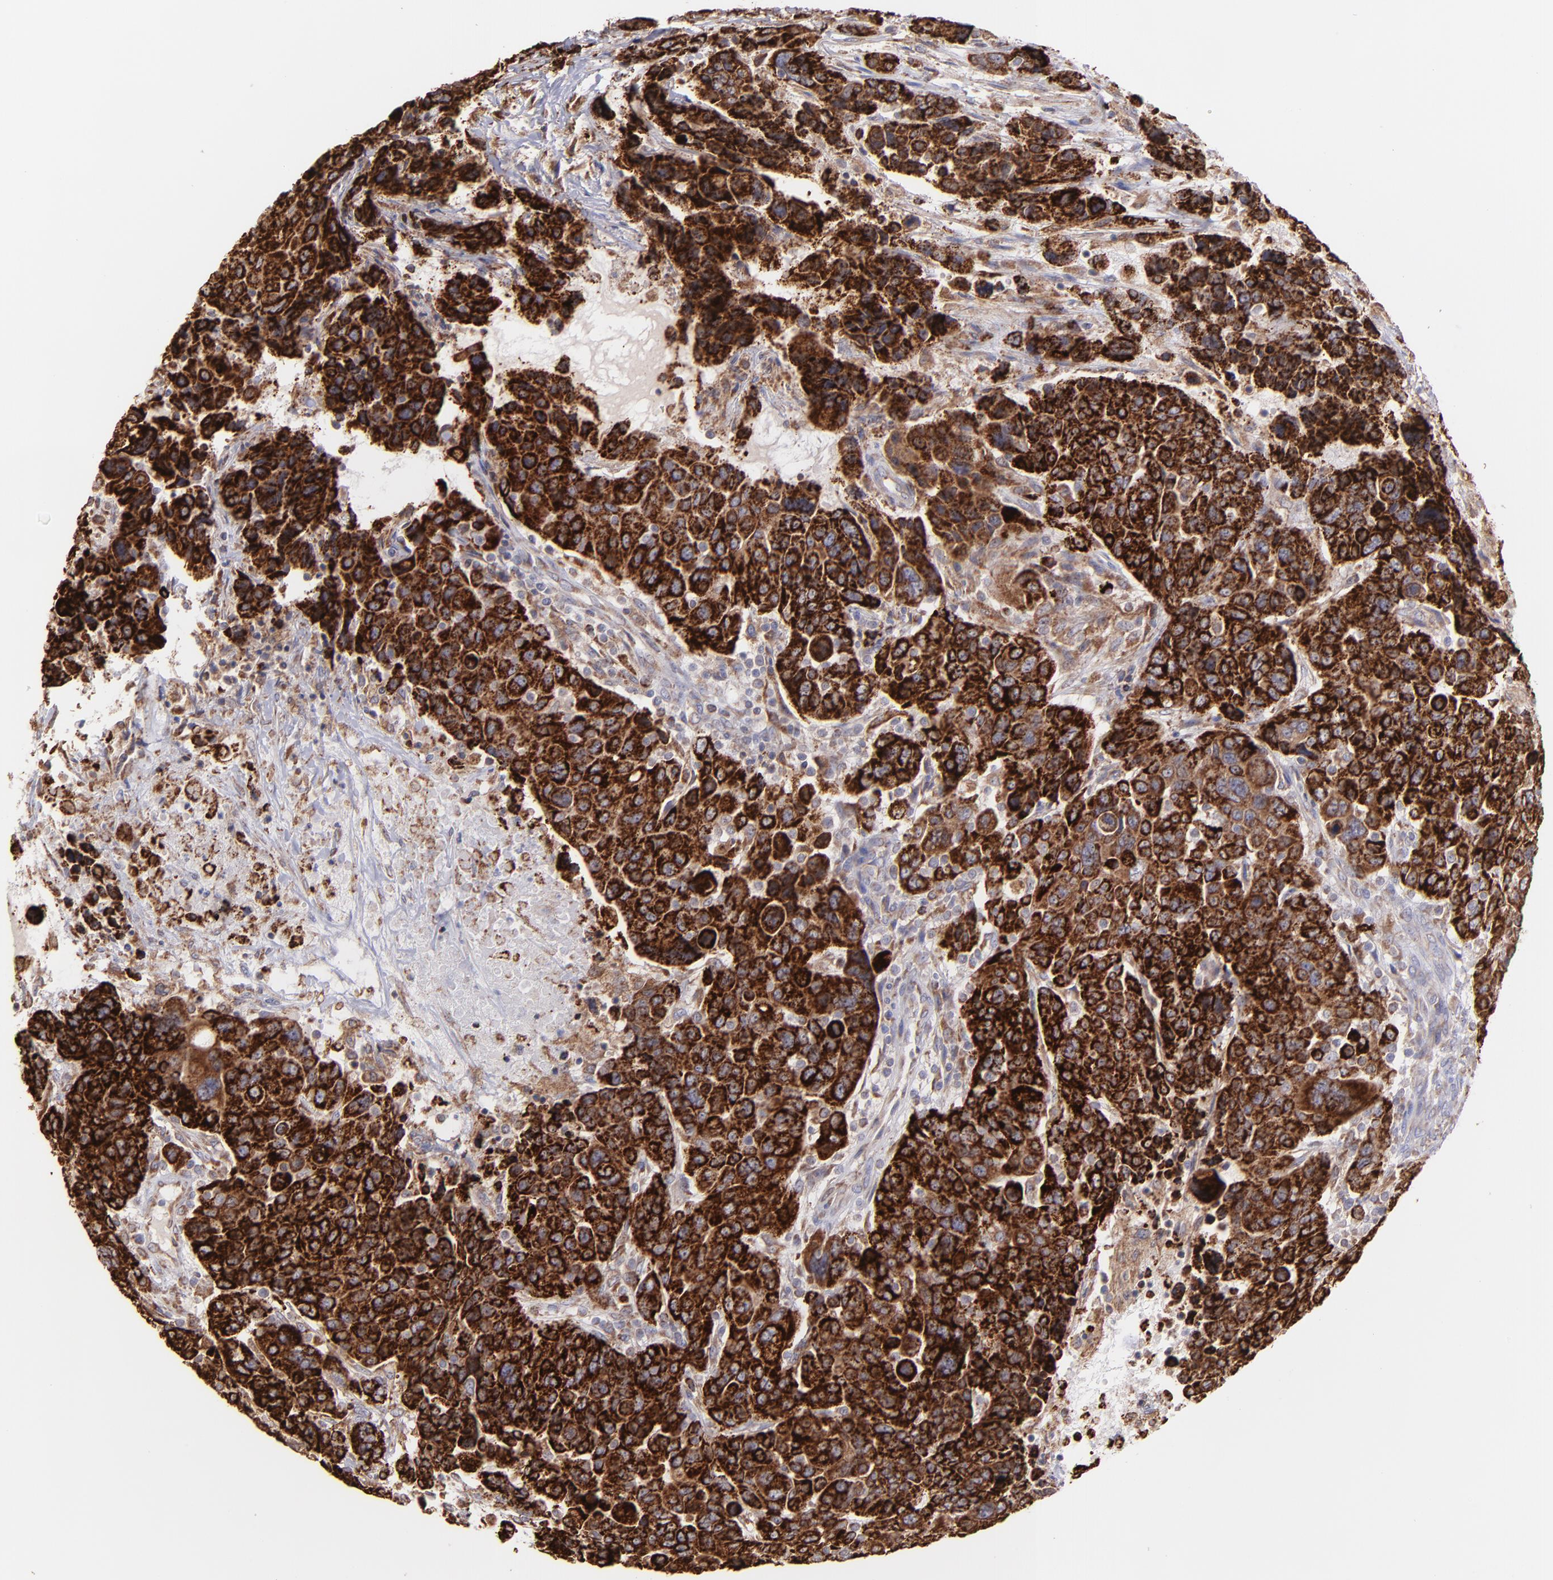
{"staining": {"intensity": "strong", "quantity": ">75%", "location": "cytoplasmic/membranous"}, "tissue": "breast cancer", "cell_type": "Tumor cells", "image_type": "cancer", "snomed": [{"axis": "morphology", "description": "Duct carcinoma"}, {"axis": "topography", "description": "Breast"}], "caption": "DAB immunohistochemical staining of breast invasive ductal carcinoma shows strong cytoplasmic/membranous protein expression in approximately >75% of tumor cells.", "gene": "MAOB", "patient": {"sex": "female", "age": 37}}